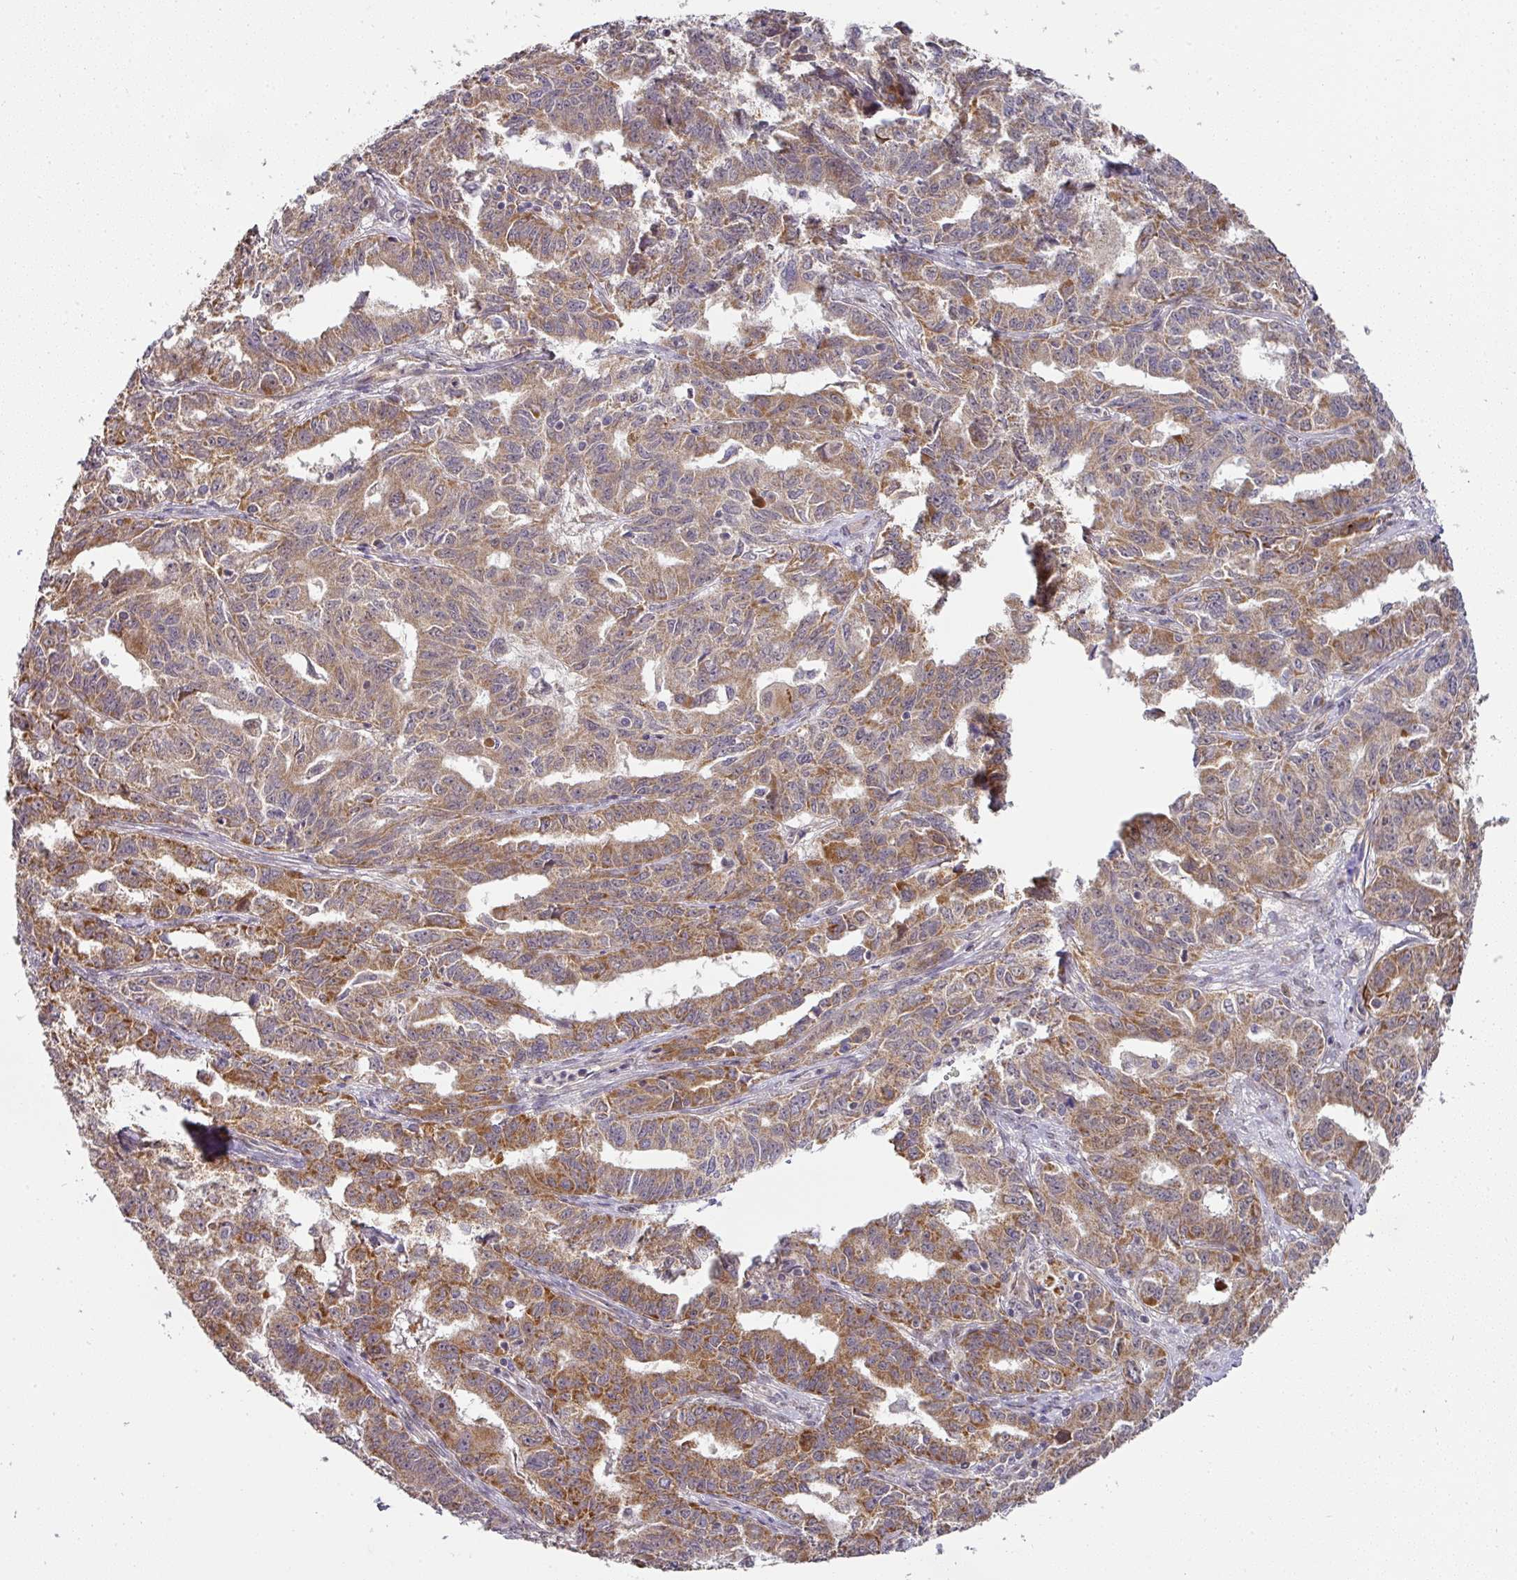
{"staining": {"intensity": "moderate", "quantity": ">75%", "location": "cytoplasmic/membranous"}, "tissue": "ovarian cancer", "cell_type": "Tumor cells", "image_type": "cancer", "snomed": [{"axis": "morphology", "description": "Adenocarcinoma, NOS"}, {"axis": "morphology", "description": "Carcinoma, endometroid"}, {"axis": "topography", "description": "Ovary"}], "caption": "High-magnification brightfield microscopy of ovarian cancer stained with DAB (brown) and counterstained with hematoxylin (blue). tumor cells exhibit moderate cytoplasmic/membranous staining is present in about>75% of cells.", "gene": "STK35", "patient": {"sex": "female", "age": 72}}